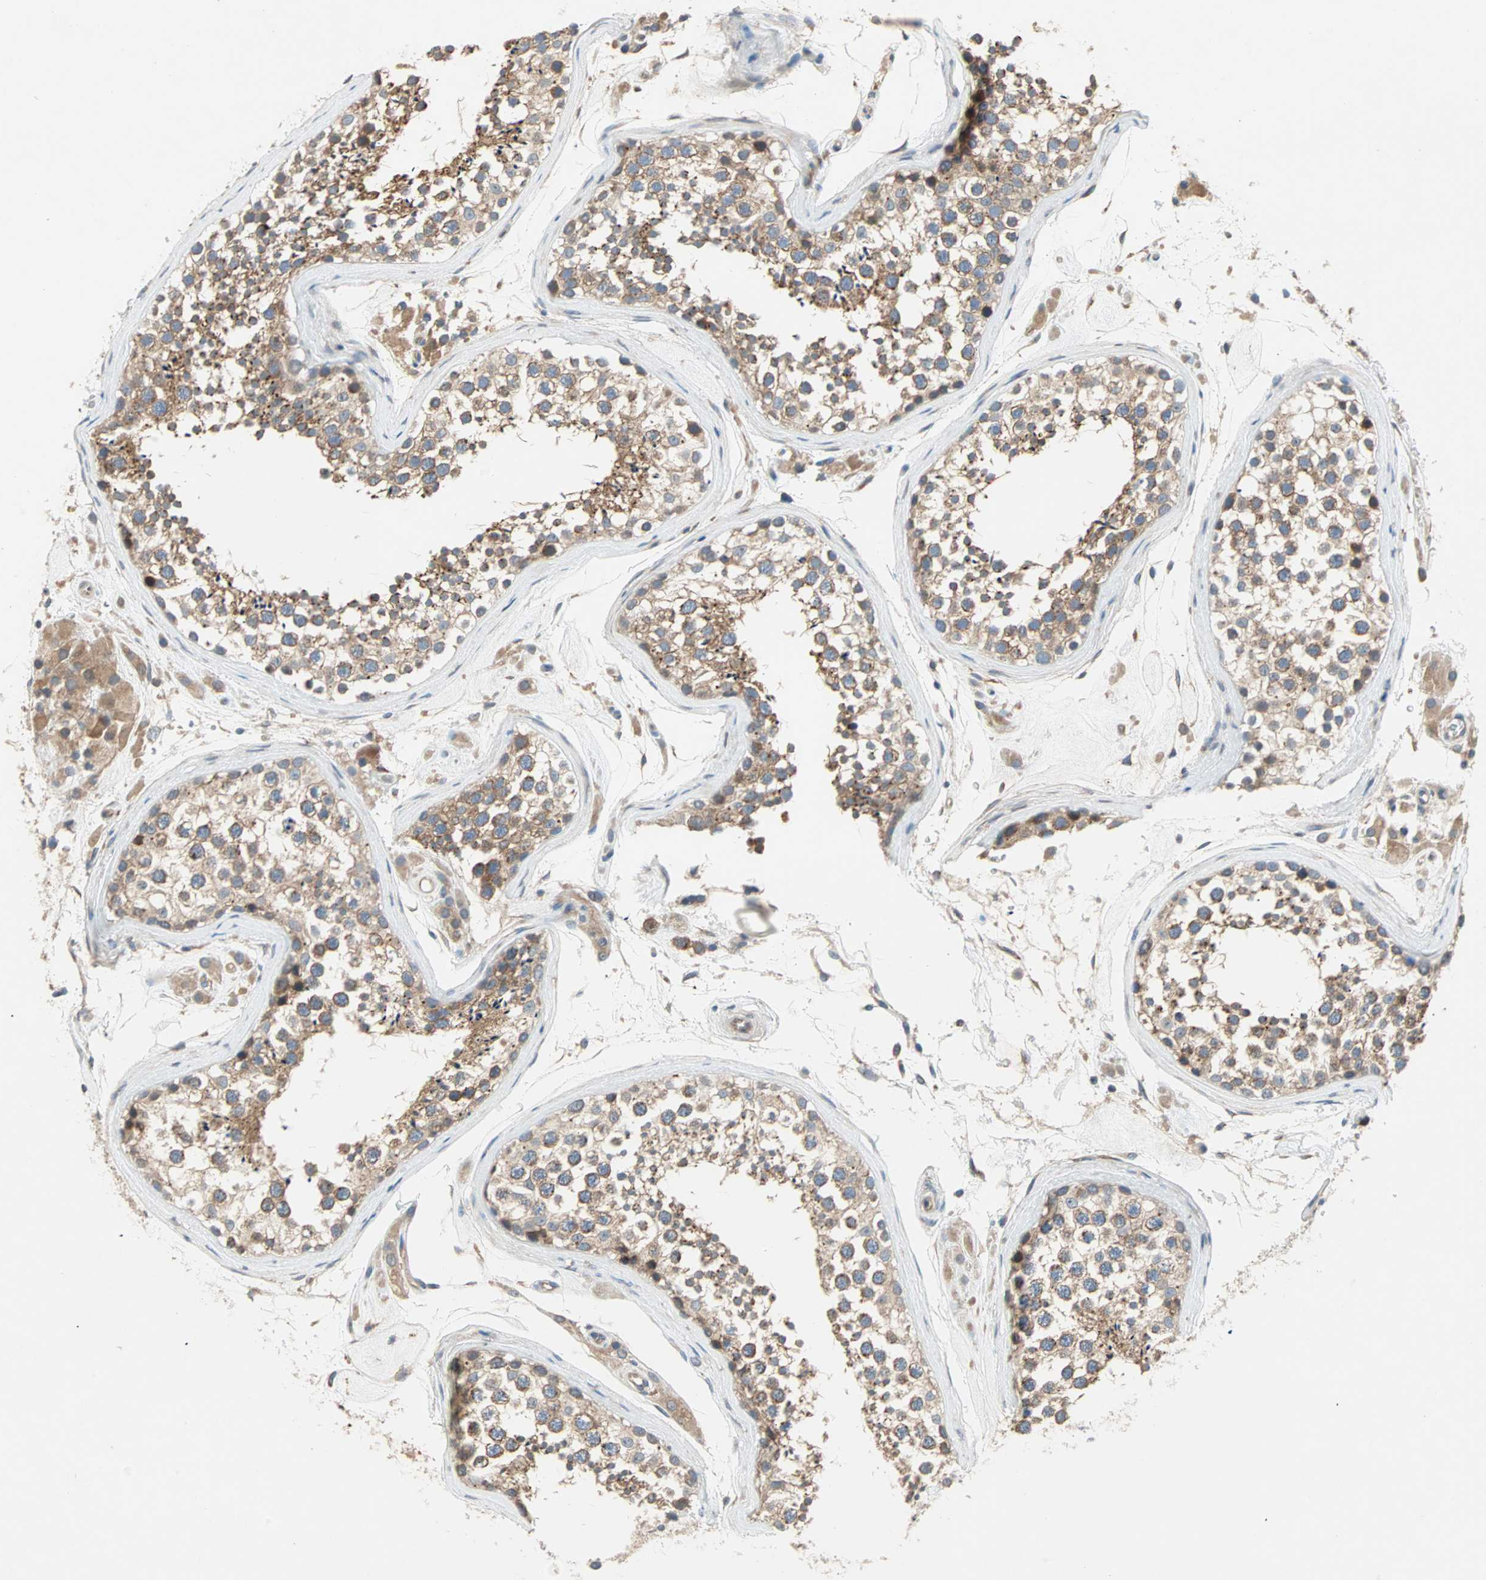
{"staining": {"intensity": "moderate", "quantity": ">75%", "location": "cytoplasmic/membranous"}, "tissue": "testis", "cell_type": "Cells in seminiferous ducts", "image_type": "normal", "snomed": [{"axis": "morphology", "description": "Normal tissue, NOS"}, {"axis": "topography", "description": "Testis"}], "caption": "Testis was stained to show a protein in brown. There is medium levels of moderate cytoplasmic/membranous staining in approximately >75% of cells in seminiferous ducts.", "gene": "PDE8A", "patient": {"sex": "male", "age": 46}}